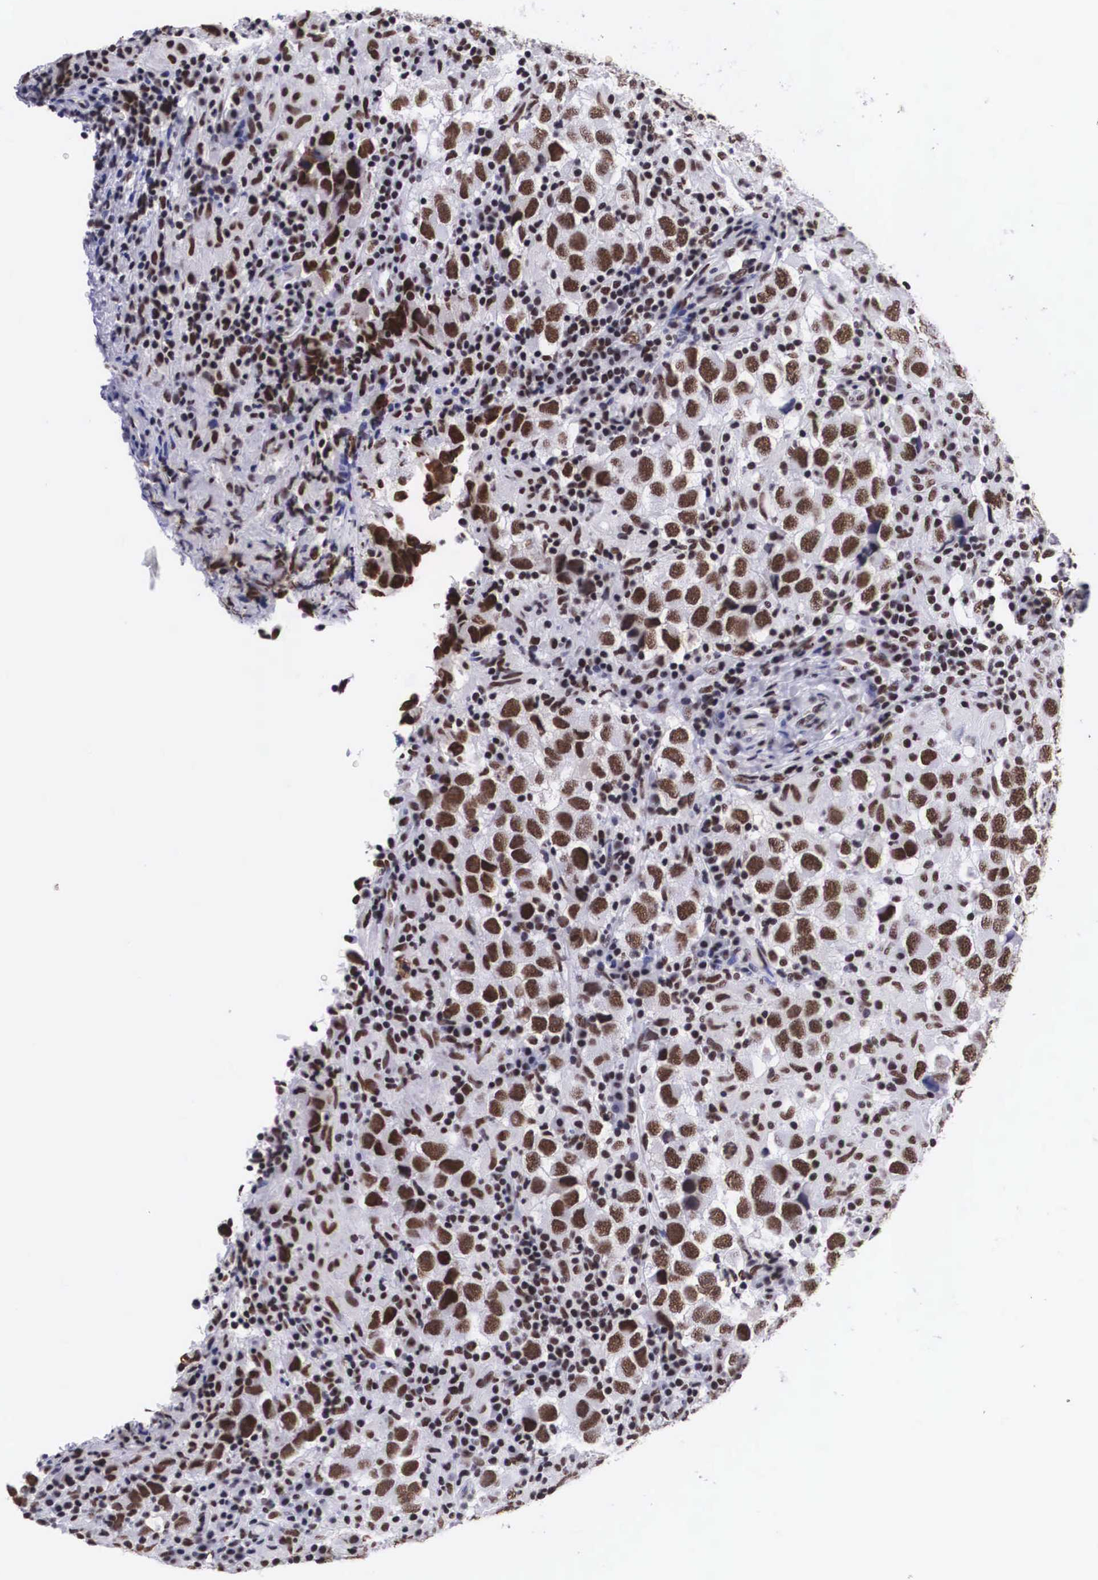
{"staining": {"intensity": "moderate", "quantity": ">75%", "location": "nuclear"}, "tissue": "testis cancer", "cell_type": "Tumor cells", "image_type": "cancer", "snomed": [{"axis": "morphology", "description": "Carcinoma, Embryonal, NOS"}, {"axis": "topography", "description": "Testis"}], "caption": "The photomicrograph displays a brown stain indicating the presence of a protein in the nuclear of tumor cells in testis cancer. (DAB IHC with brightfield microscopy, high magnification).", "gene": "SF3A1", "patient": {"sex": "male", "age": 21}}